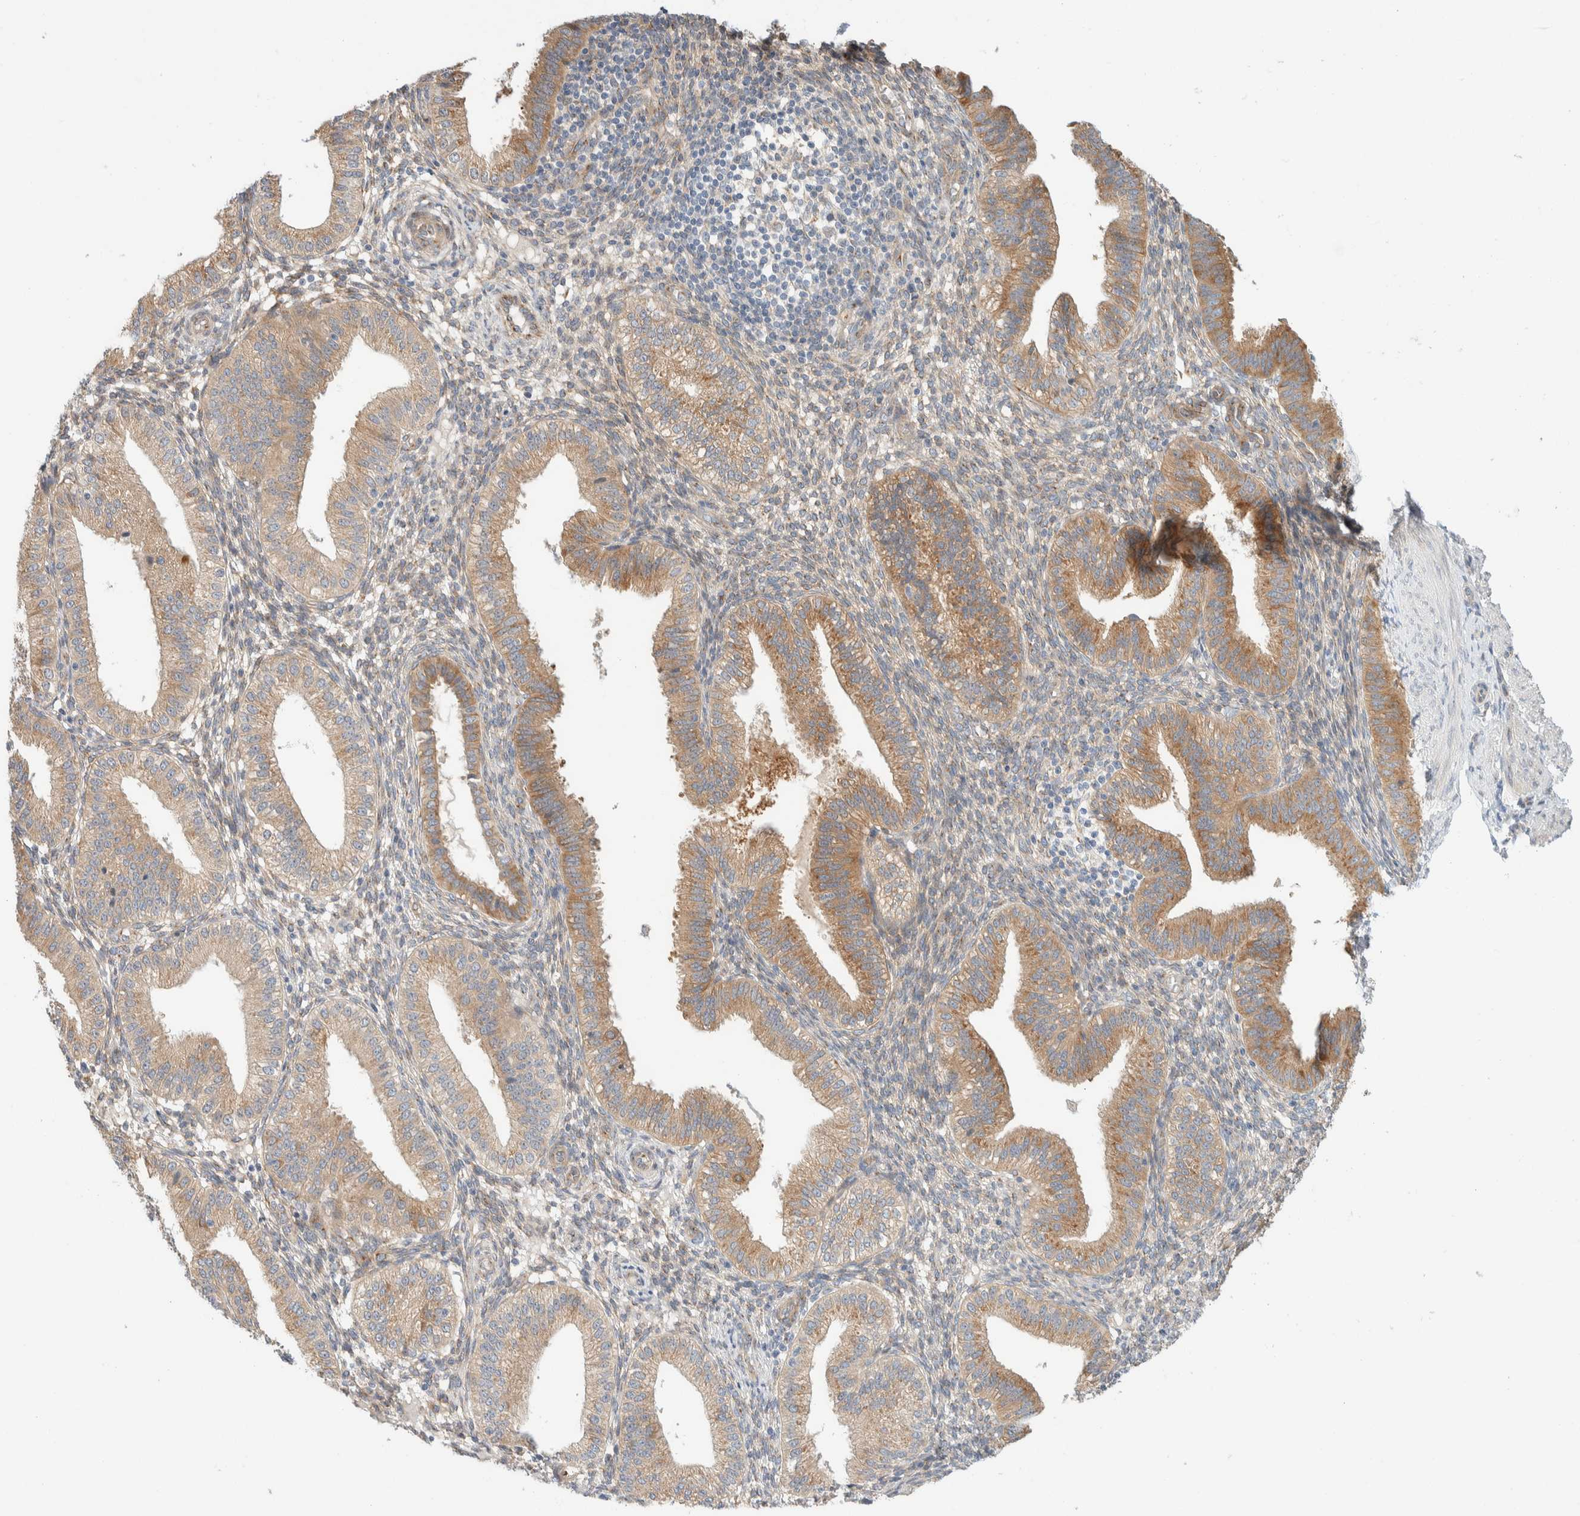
{"staining": {"intensity": "weak", "quantity": "25%-75%", "location": "cytoplasmic/membranous"}, "tissue": "endometrium", "cell_type": "Cells in endometrial stroma", "image_type": "normal", "snomed": [{"axis": "morphology", "description": "Normal tissue, NOS"}, {"axis": "topography", "description": "Endometrium"}], "caption": "This image displays immunohistochemistry staining of benign human endometrium, with low weak cytoplasmic/membranous staining in about 25%-75% of cells in endometrial stroma.", "gene": "TMEM184B", "patient": {"sex": "female", "age": 39}}